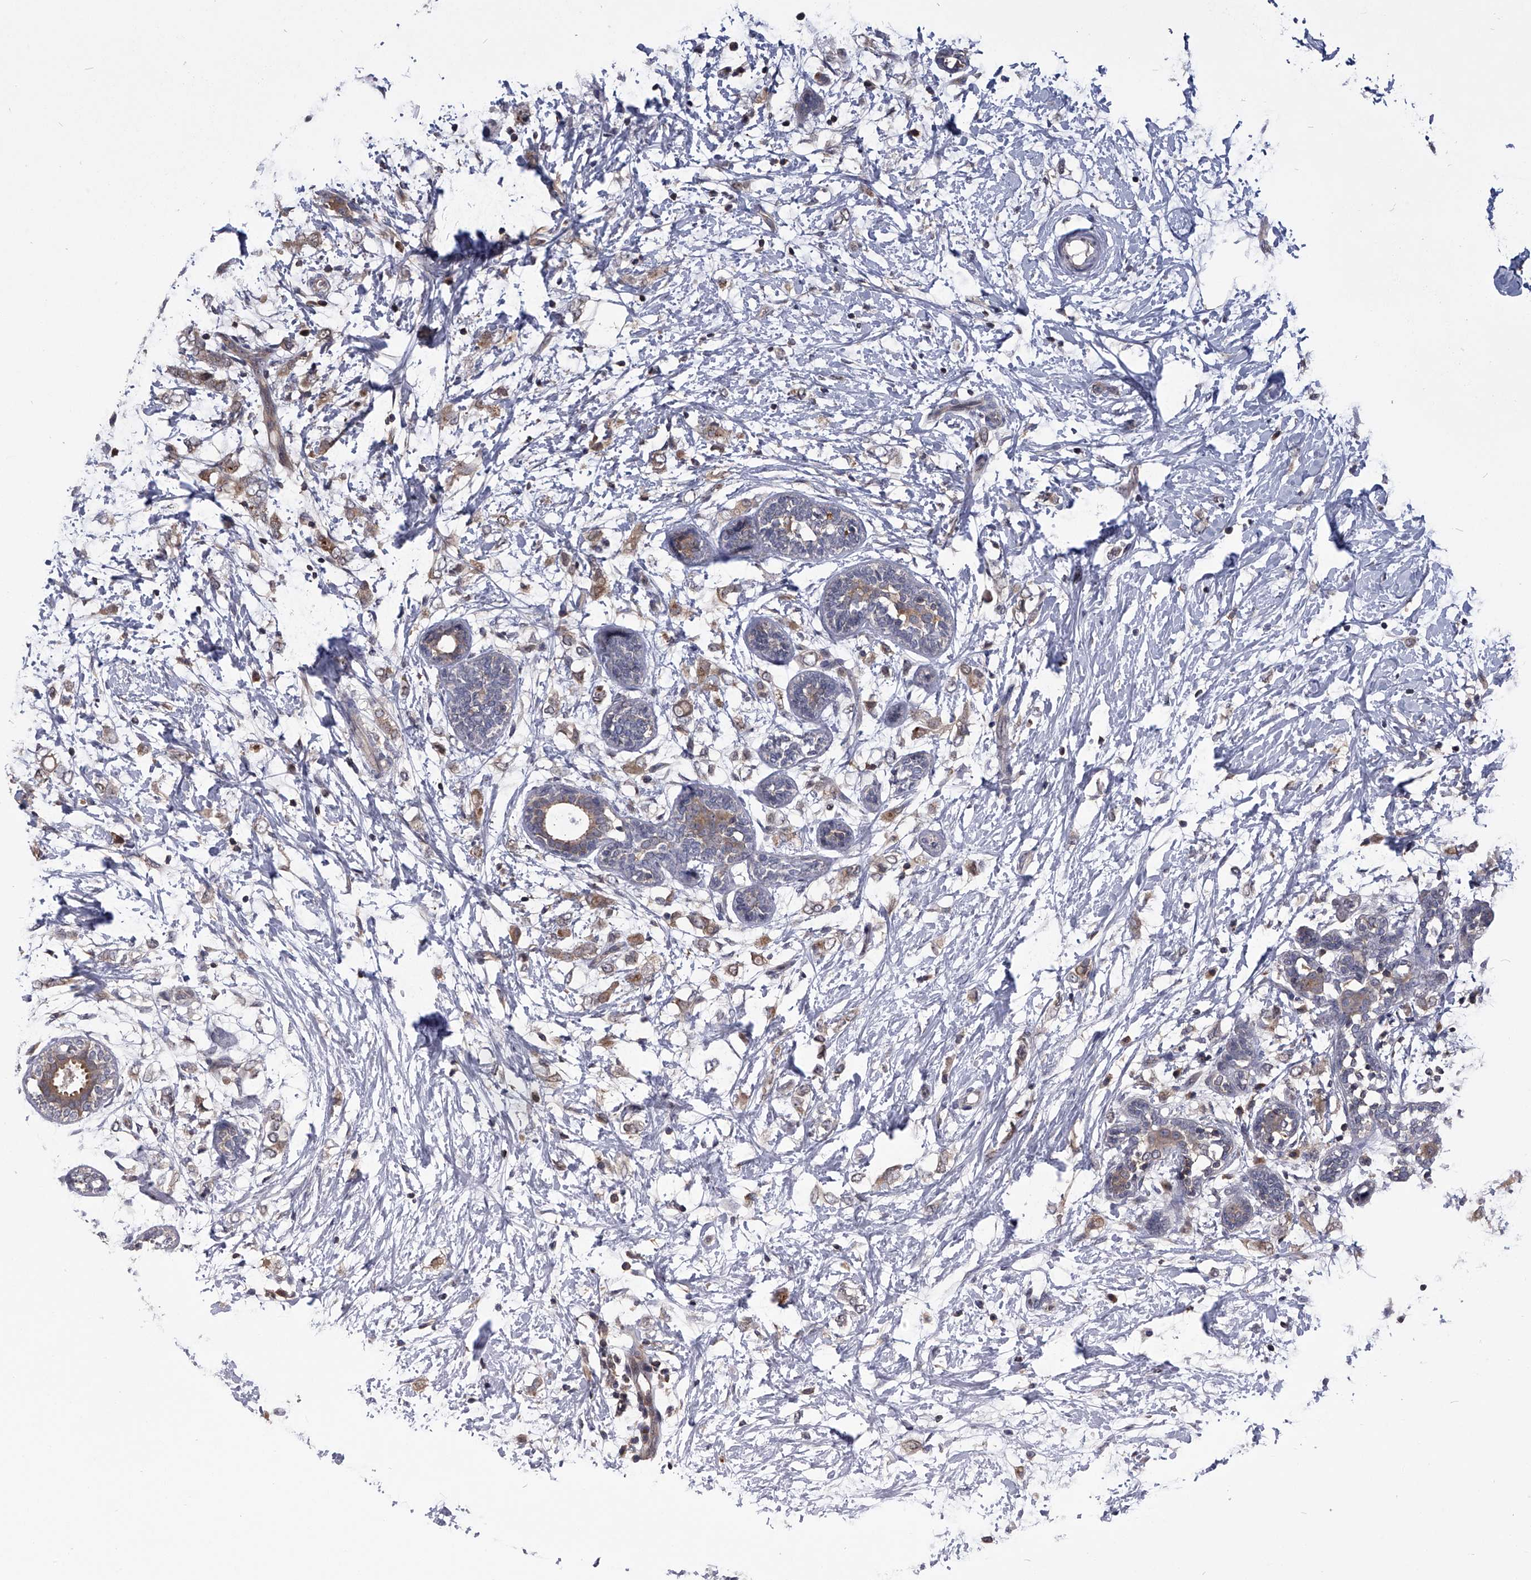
{"staining": {"intensity": "weak", "quantity": ">75%", "location": "cytoplasmic/membranous"}, "tissue": "breast cancer", "cell_type": "Tumor cells", "image_type": "cancer", "snomed": [{"axis": "morphology", "description": "Normal tissue, NOS"}, {"axis": "morphology", "description": "Lobular carcinoma"}, {"axis": "topography", "description": "Breast"}], "caption": "Breast cancer (lobular carcinoma) stained with immunohistochemistry demonstrates weak cytoplasmic/membranous staining in approximately >75% of tumor cells.", "gene": "PAN3", "patient": {"sex": "female", "age": 47}}